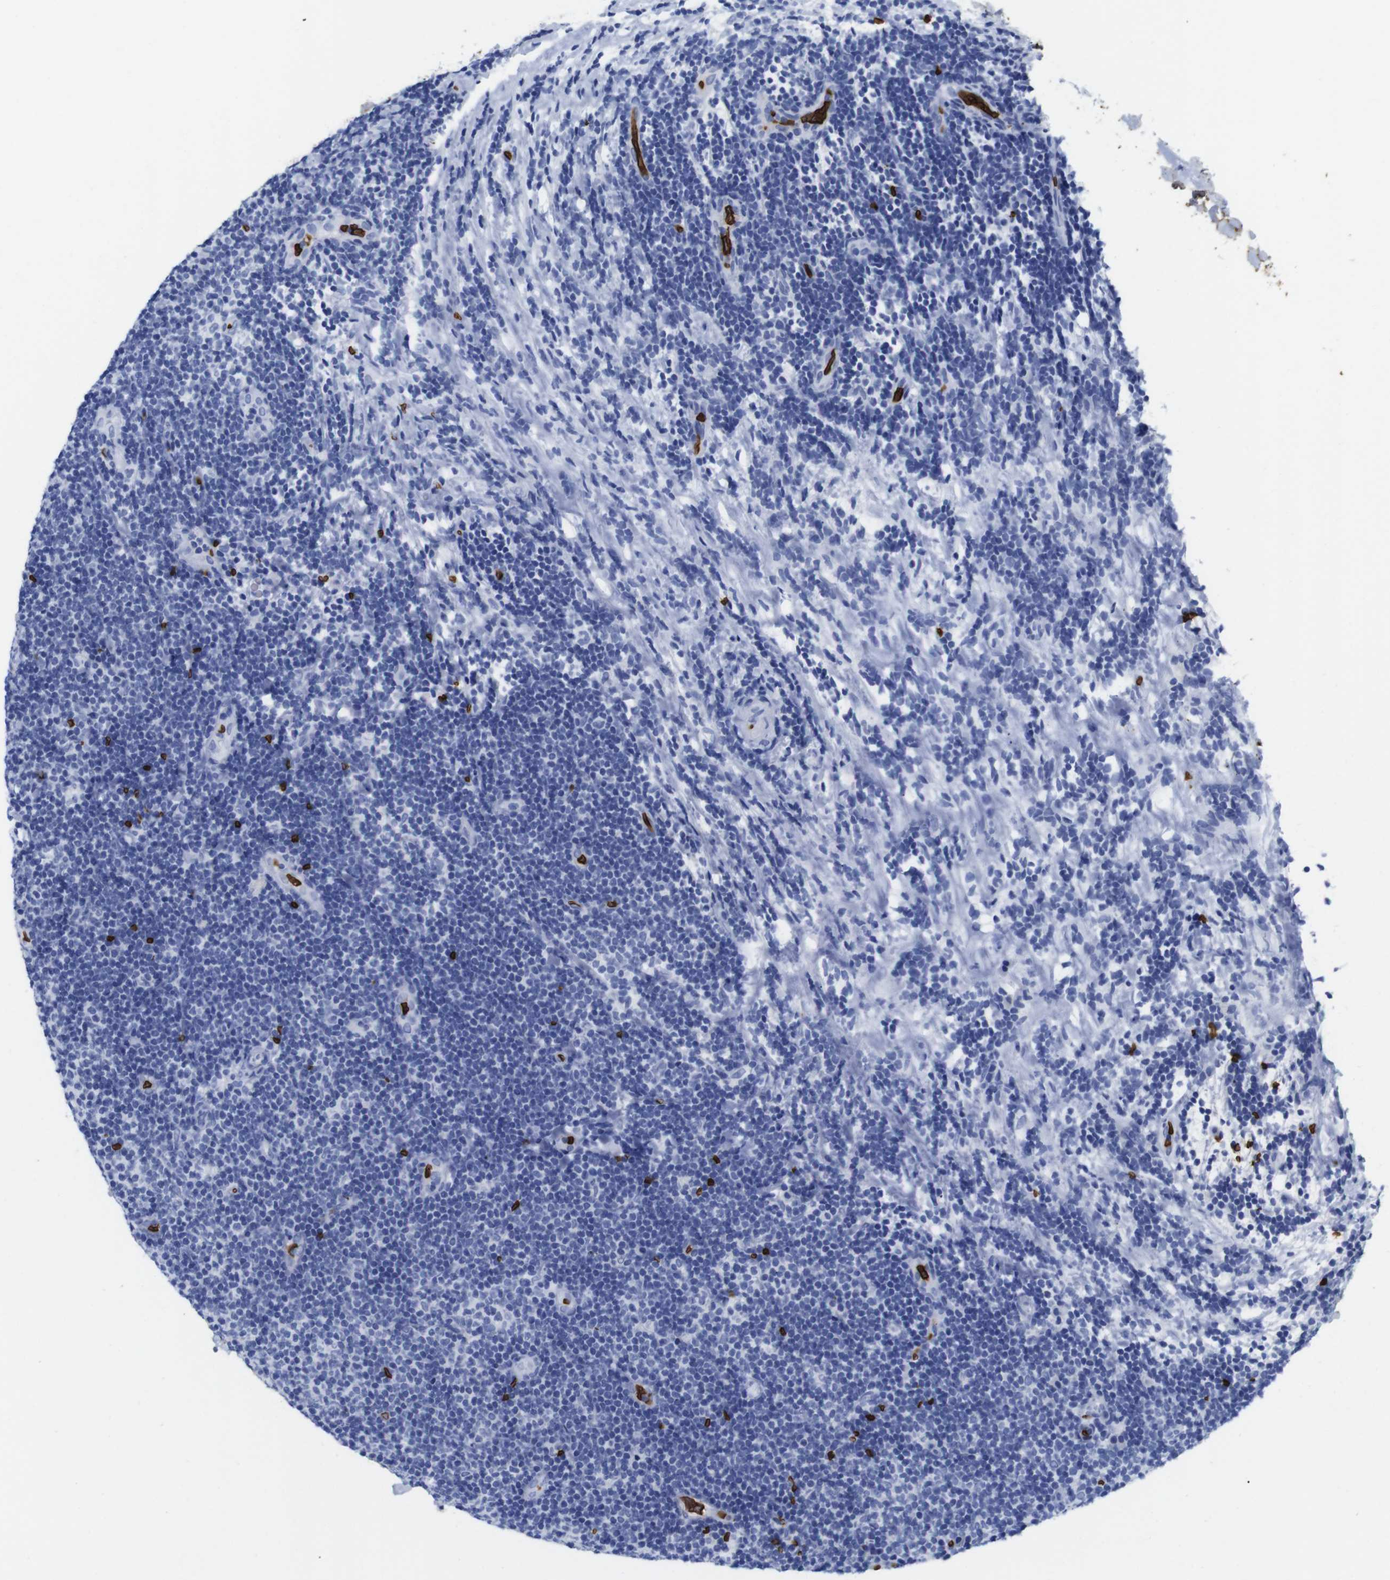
{"staining": {"intensity": "negative", "quantity": "none", "location": "none"}, "tissue": "lymphoma", "cell_type": "Tumor cells", "image_type": "cancer", "snomed": [{"axis": "morphology", "description": "Malignant lymphoma, non-Hodgkin's type, Low grade"}, {"axis": "topography", "description": "Lymph node"}], "caption": "This is an IHC image of human malignant lymphoma, non-Hodgkin's type (low-grade). There is no staining in tumor cells.", "gene": "S1PR2", "patient": {"sex": "male", "age": 83}}